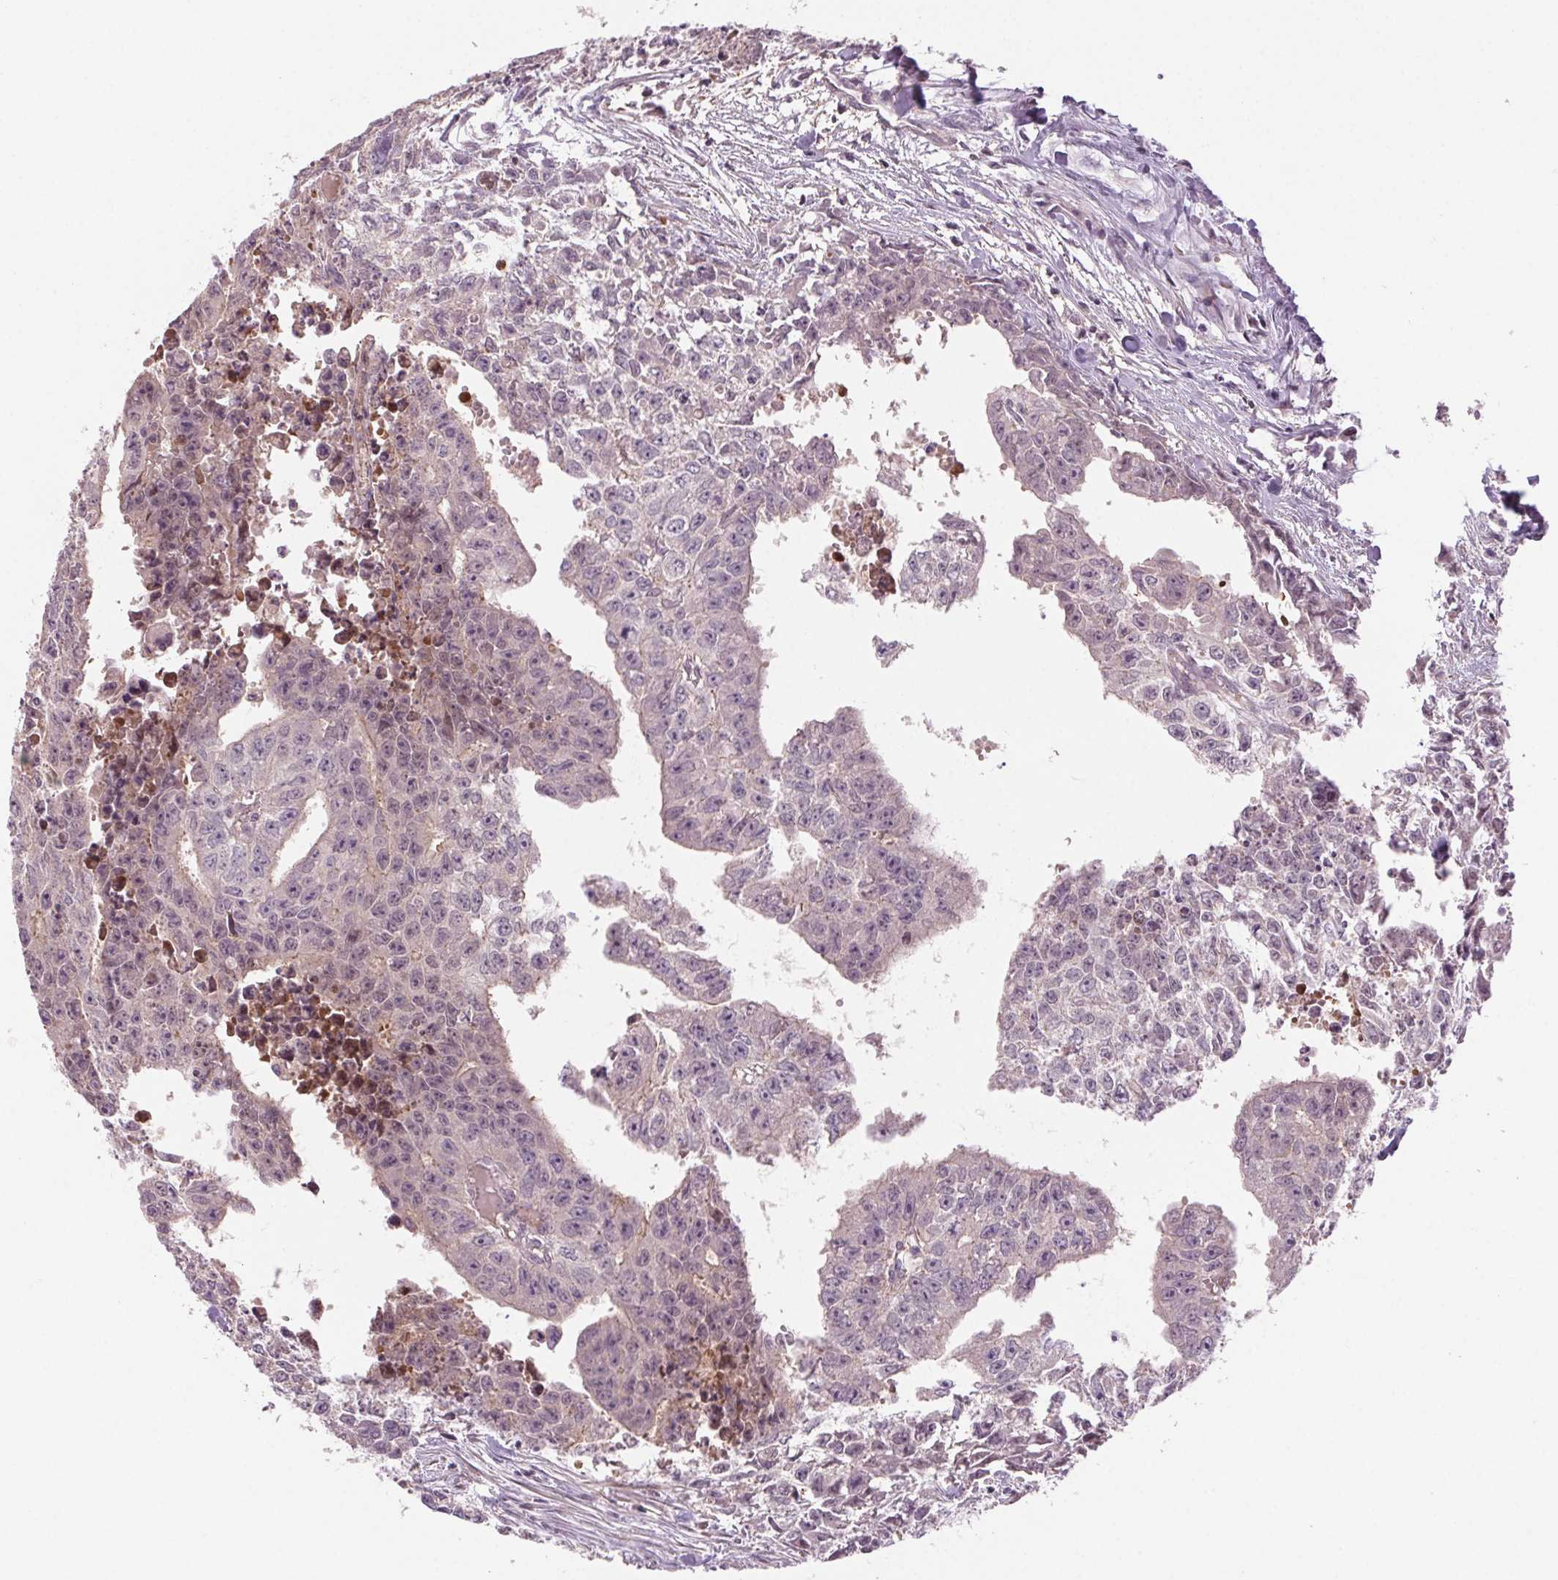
{"staining": {"intensity": "negative", "quantity": "none", "location": "none"}, "tissue": "testis cancer", "cell_type": "Tumor cells", "image_type": "cancer", "snomed": [{"axis": "morphology", "description": "Carcinoma, Embryonal, NOS"}, {"axis": "morphology", "description": "Teratoma, malignant, NOS"}, {"axis": "topography", "description": "Testis"}], "caption": "Tumor cells are negative for protein expression in human teratoma (malignant) (testis).", "gene": "HHLA2", "patient": {"sex": "male", "age": 24}}